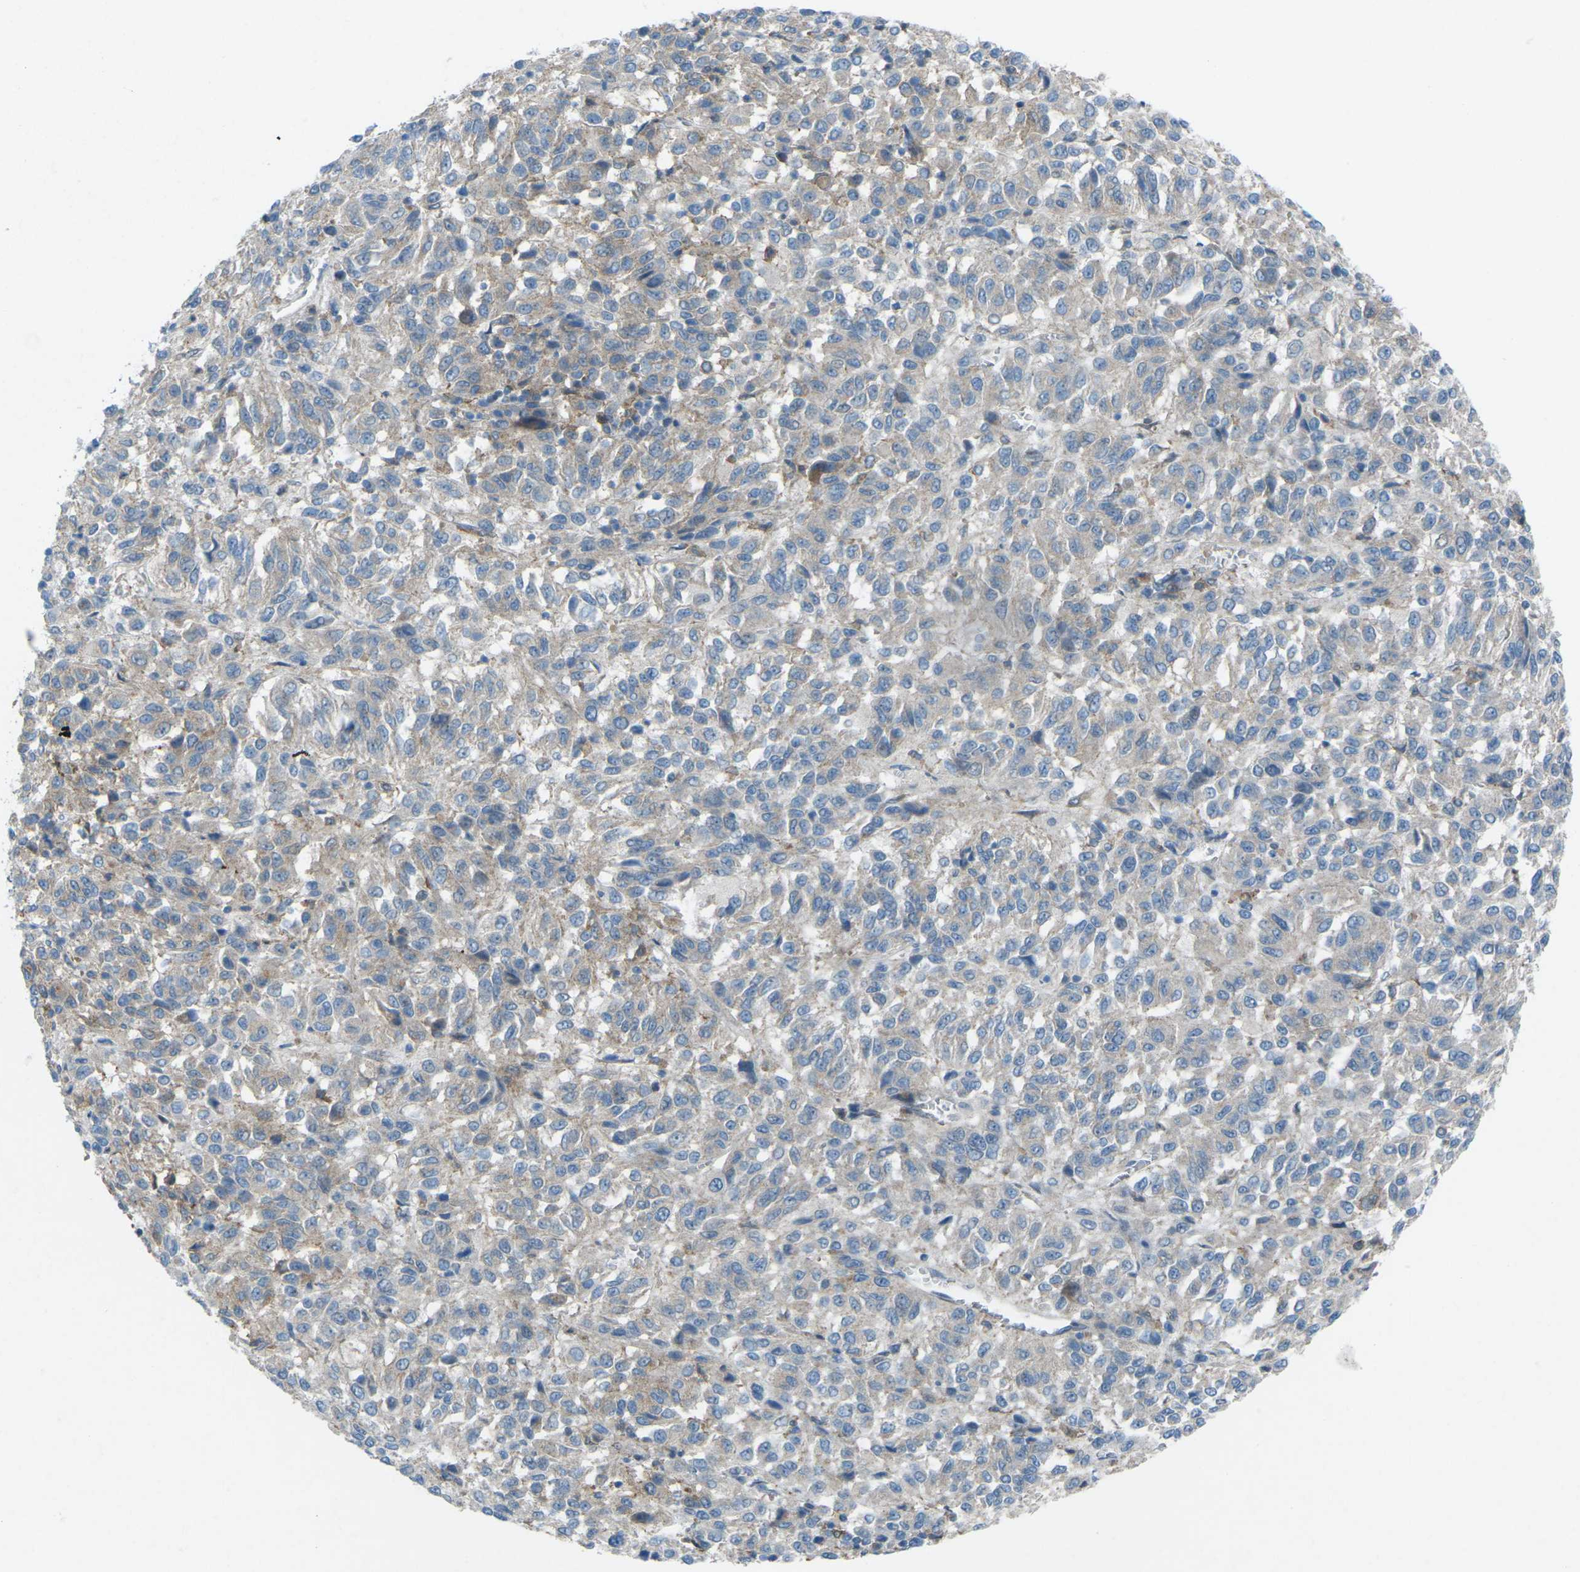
{"staining": {"intensity": "weak", "quantity": "<25%", "location": "cytoplasmic/membranous"}, "tissue": "melanoma", "cell_type": "Tumor cells", "image_type": "cancer", "snomed": [{"axis": "morphology", "description": "Malignant melanoma, Metastatic site"}, {"axis": "topography", "description": "Lung"}], "caption": "Immunohistochemistry micrograph of neoplastic tissue: human malignant melanoma (metastatic site) stained with DAB displays no significant protein positivity in tumor cells. The staining was performed using DAB (3,3'-diaminobenzidine) to visualize the protein expression in brown, while the nuclei were stained in blue with hematoxylin (Magnification: 20x).", "gene": "STK11", "patient": {"sex": "male", "age": 64}}